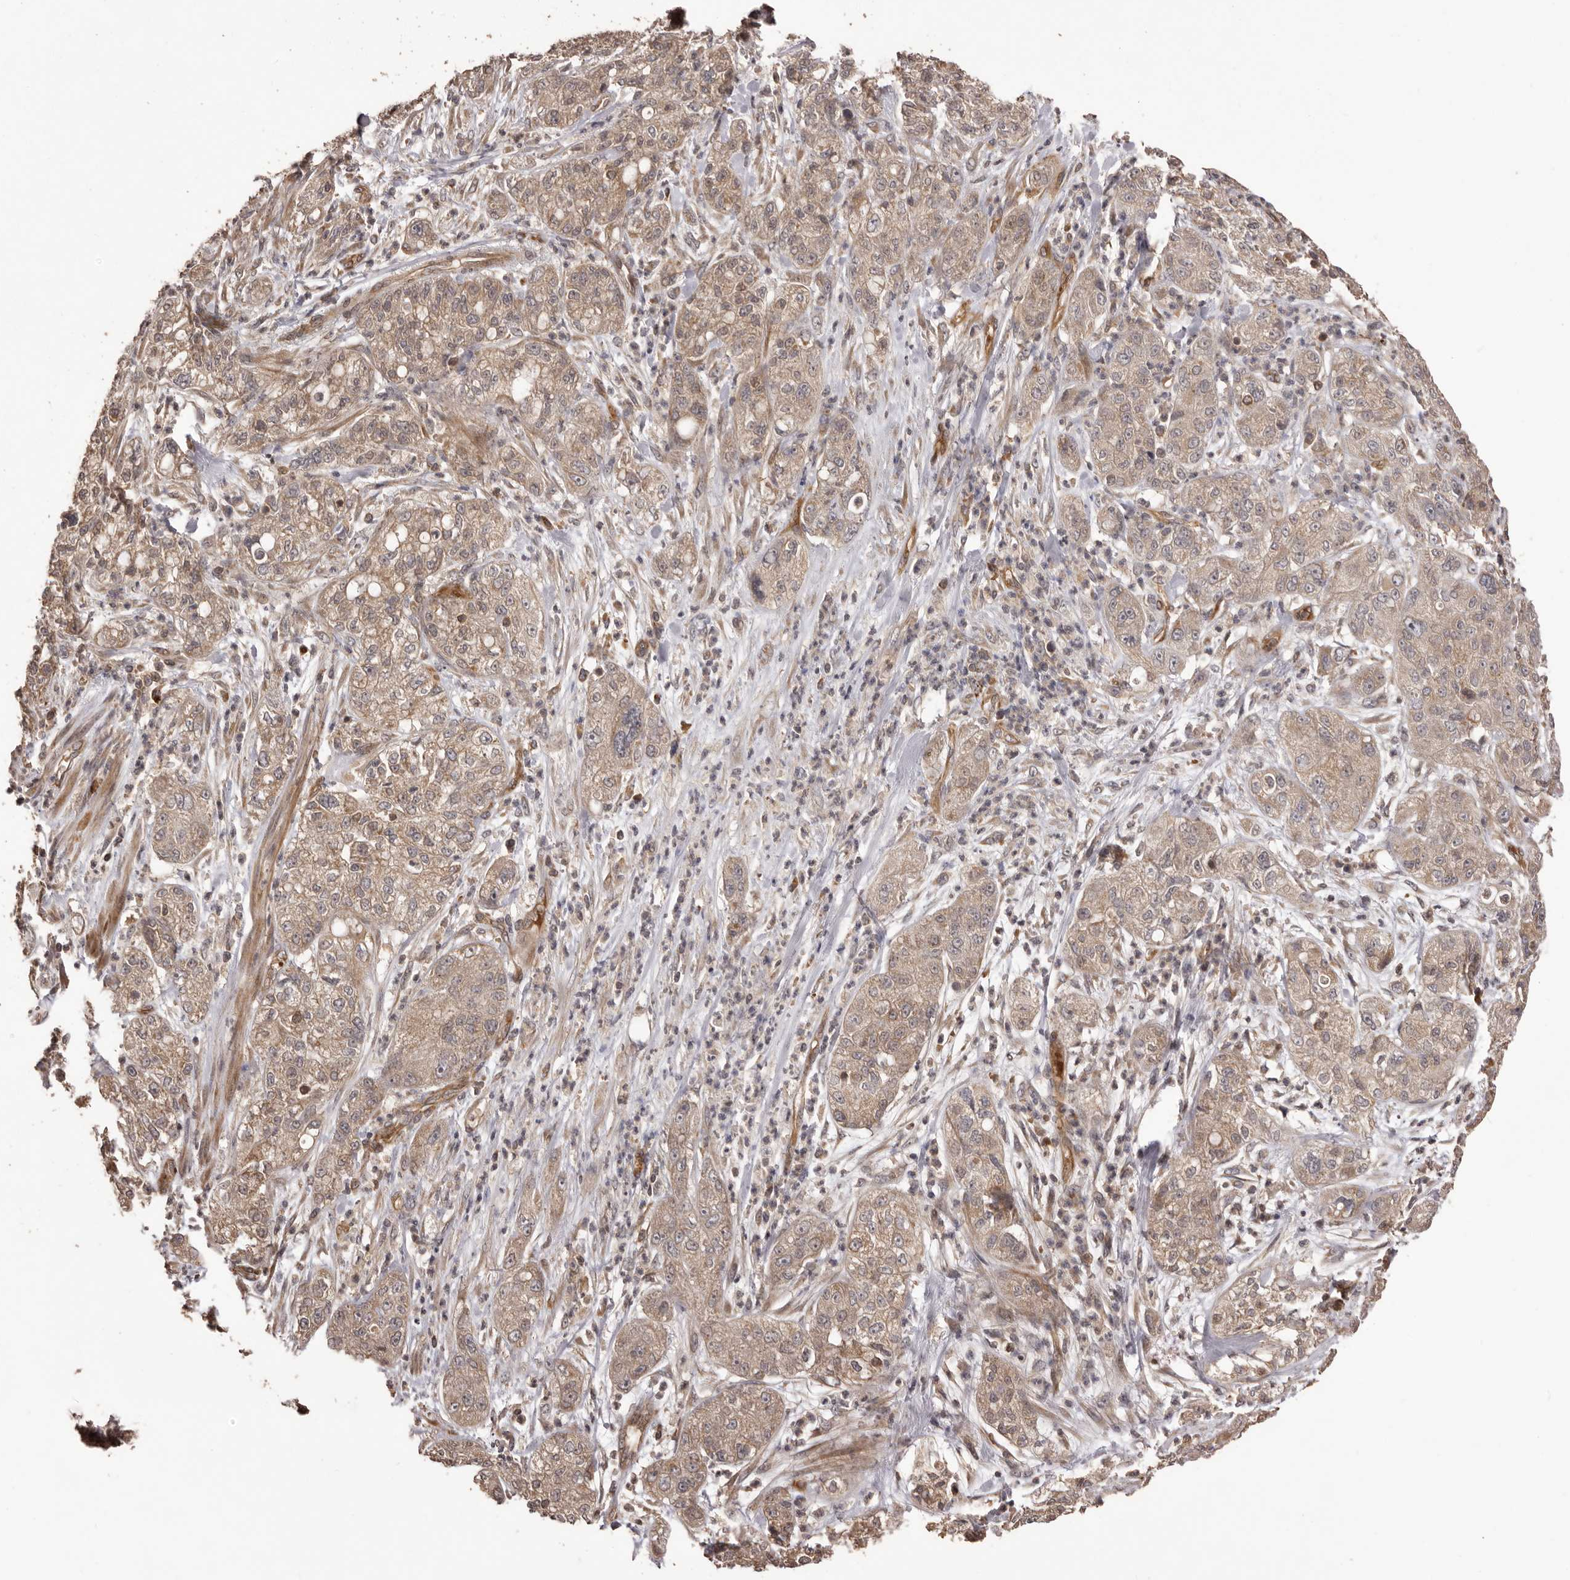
{"staining": {"intensity": "moderate", "quantity": ">75%", "location": "cytoplasmic/membranous"}, "tissue": "pancreatic cancer", "cell_type": "Tumor cells", "image_type": "cancer", "snomed": [{"axis": "morphology", "description": "Adenocarcinoma, NOS"}, {"axis": "topography", "description": "Pancreas"}], "caption": "The image exhibits a brown stain indicating the presence of a protein in the cytoplasmic/membranous of tumor cells in pancreatic cancer (adenocarcinoma). (DAB (3,3'-diaminobenzidine) = brown stain, brightfield microscopy at high magnification).", "gene": "QRSL1", "patient": {"sex": "female", "age": 78}}